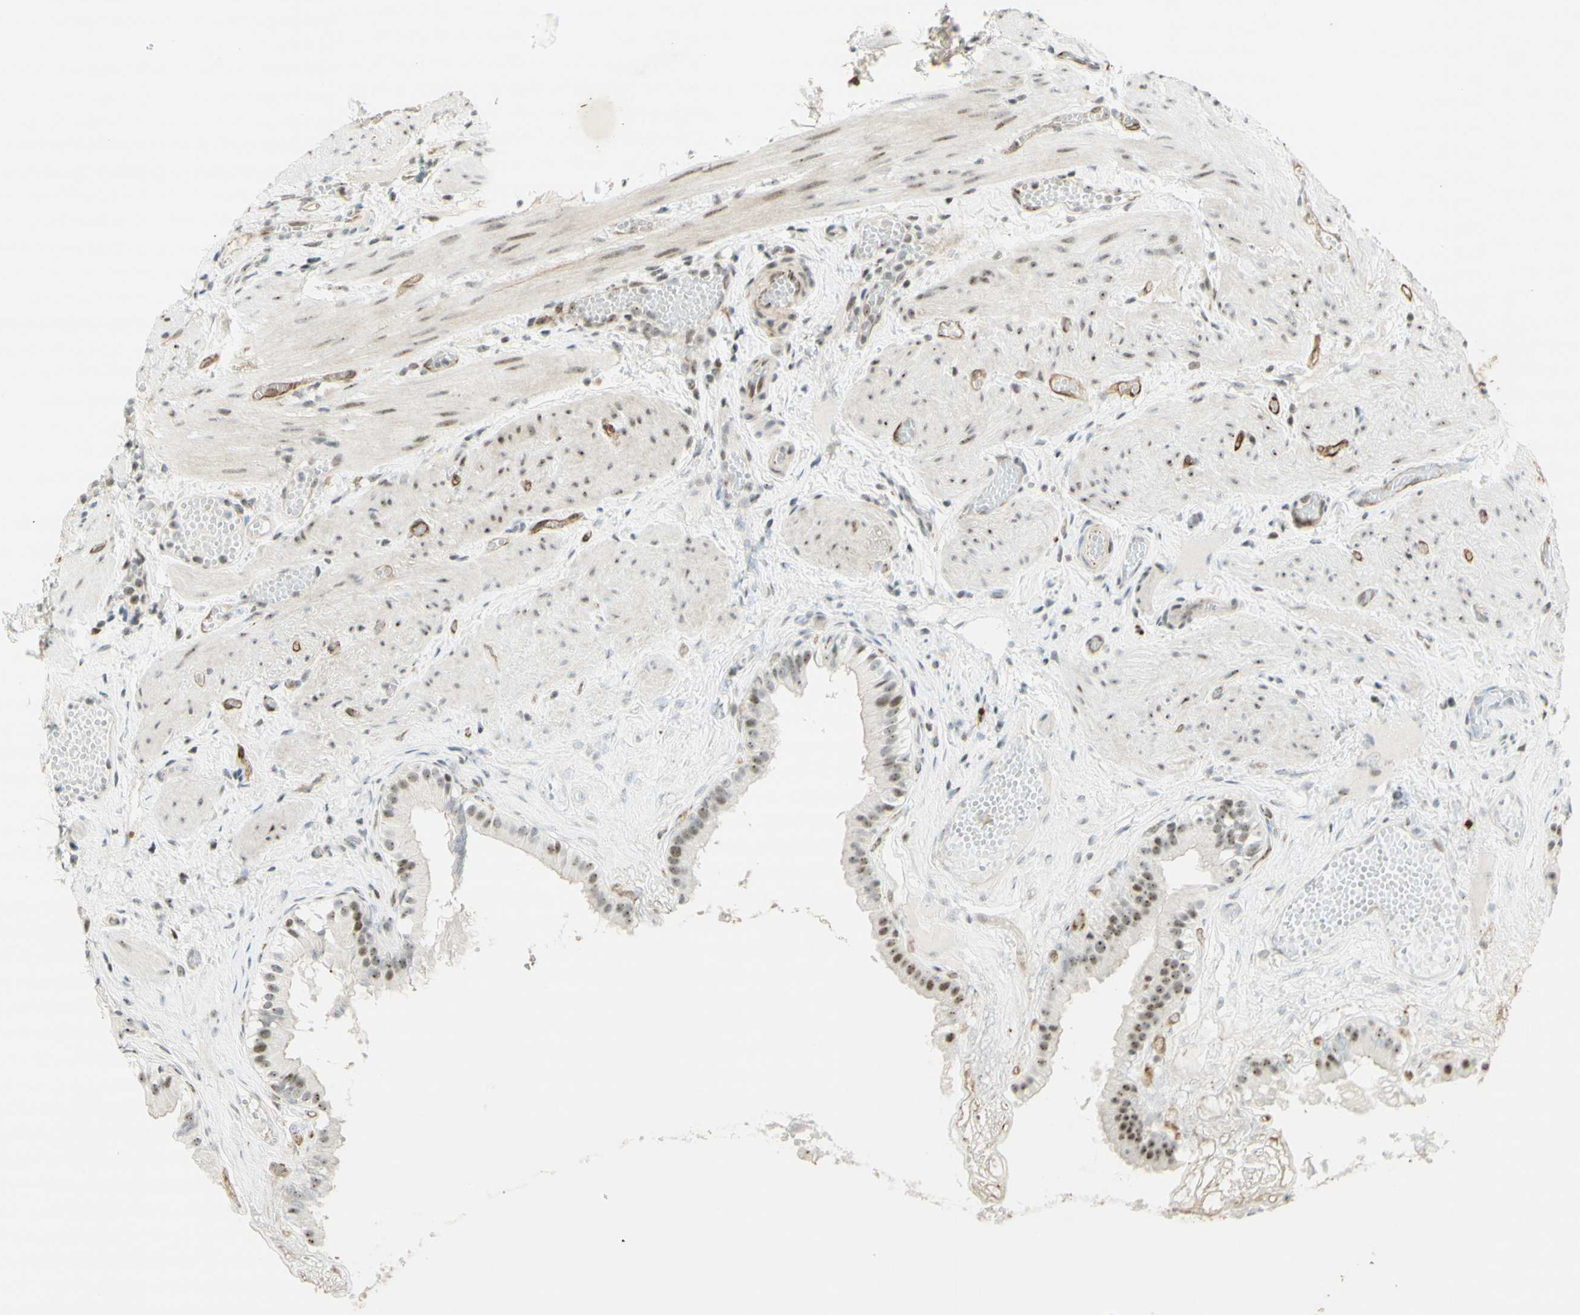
{"staining": {"intensity": "strong", "quantity": ">75%", "location": "nuclear"}, "tissue": "gallbladder", "cell_type": "Glandular cells", "image_type": "normal", "snomed": [{"axis": "morphology", "description": "Normal tissue, NOS"}, {"axis": "topography", "description": "Gallbladder"}], "caption": "Human gallbladder stained with a brown dye reveals strong nuclear positive positivity in approximately >75% of glandular cells.", "gene": "IRF1", "patient": {"sex": "female", "age": 26}}